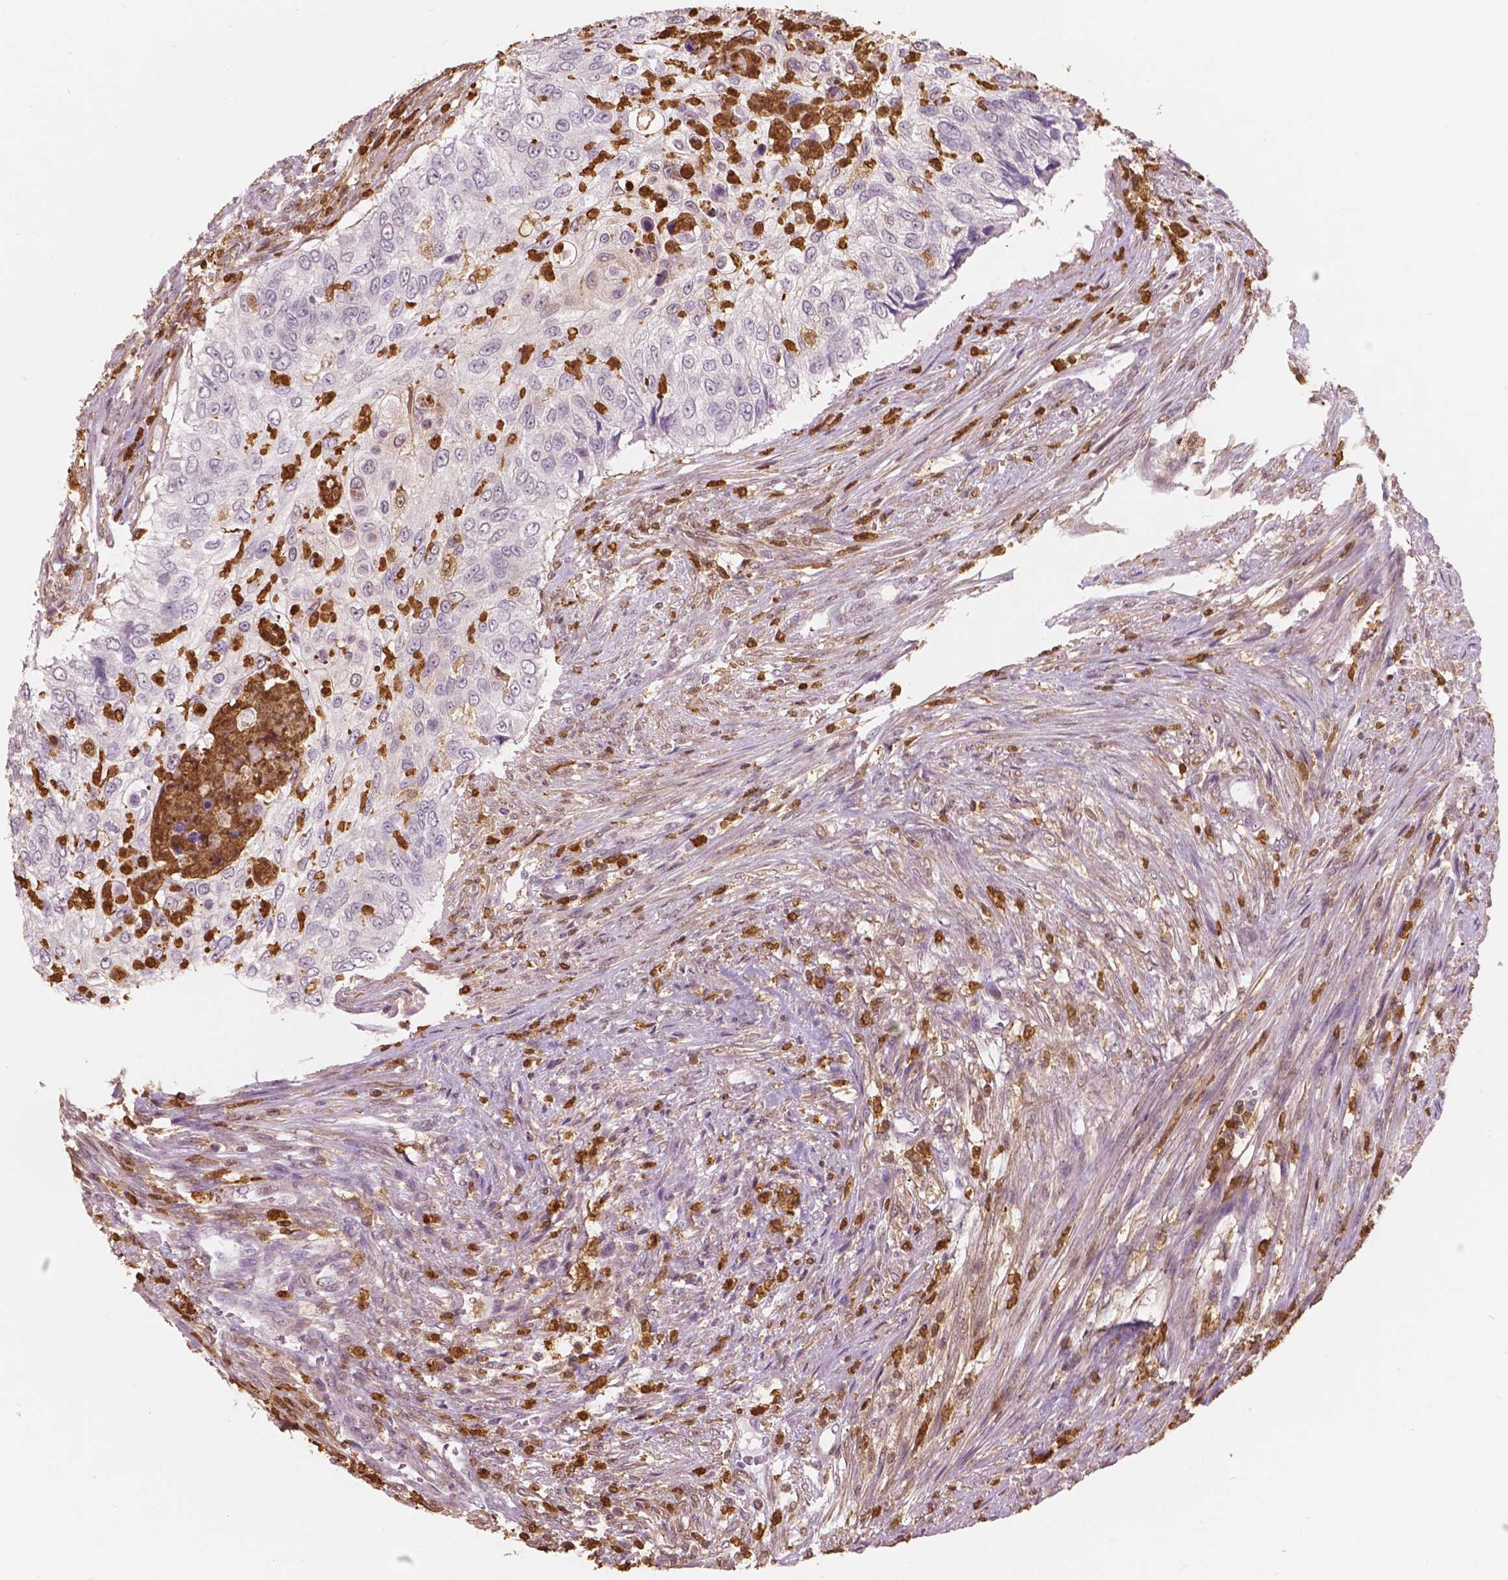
{"staining": {"intensity": "negative", "quantity": "none", "location": "none"}, "tissue": "urothelial cancer", "cell_type": "Tumor cells", "image_type": "cancer", "snomed": [{"axis": "morphology", "description": "Urothelial carcinoma, High grade"}, {"axis": "topography", "description": "Urinary bladder"}], "caption": "This is an immunohistochemistry (IHC) histopathology image of high-grade urothelial carcinoma. There is no expression in tumor cells.", "gene": "S100A4", "patient": {"sex": "female", "age": 60}}